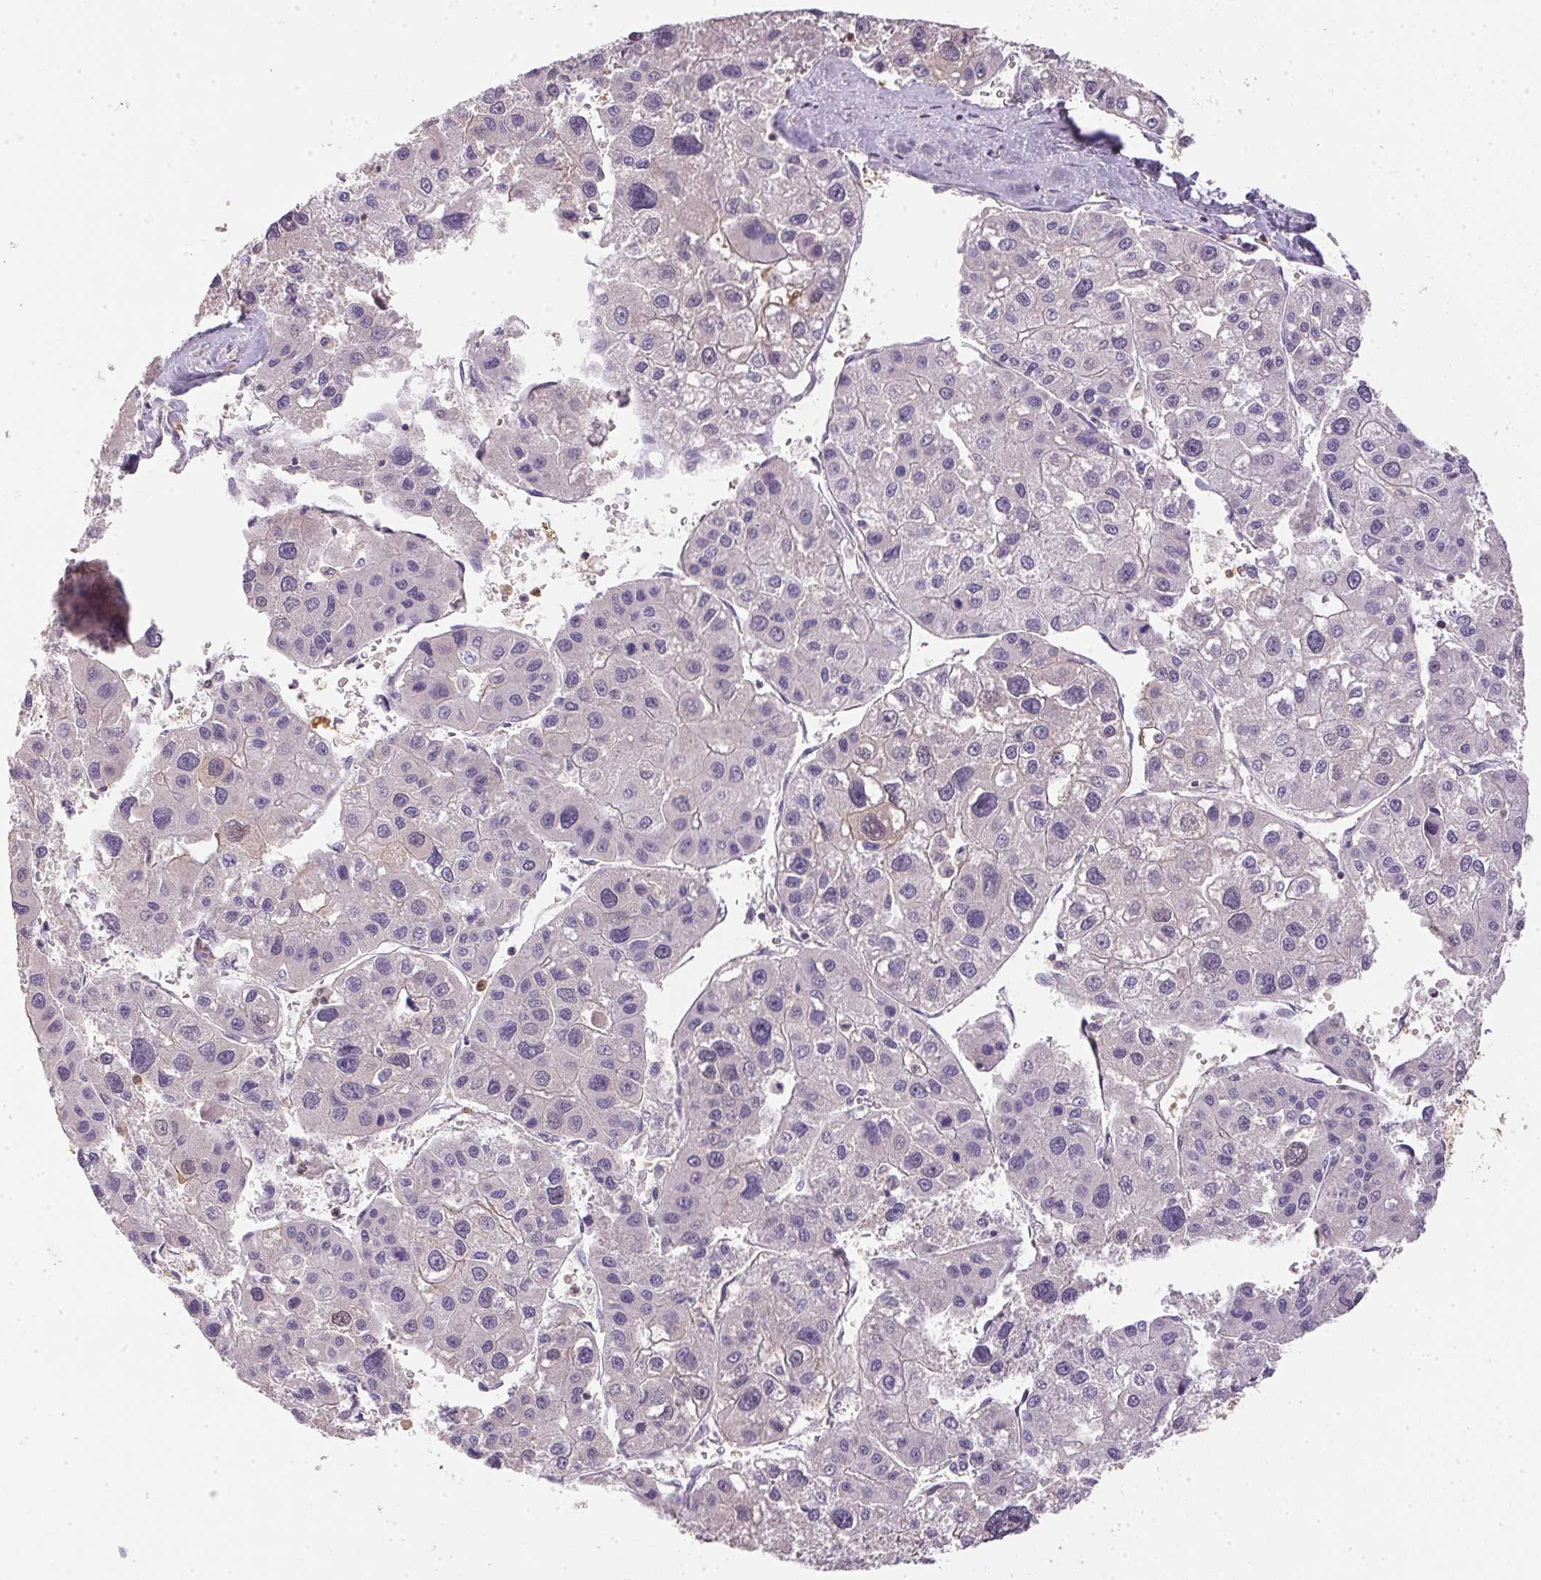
{"staining": {"intensity": "negative", "quantity": "none", "location": "none"}, "tissue": "liver cancer", "cell_type": "Tumor cells", "image_type": "cancer", "snomed": [{"axis": "morphology", "description": "Carcinoma, Hepatocellular, NOS"}, {"axis": "topography", "description": "Liver"}], "caption": "An IHC histopathology image of liver cancer is shown. There is no staining in tumor cells of liver cancer.", "gene": "S100A3", "patient": {"sex": "male", "age": 73}}